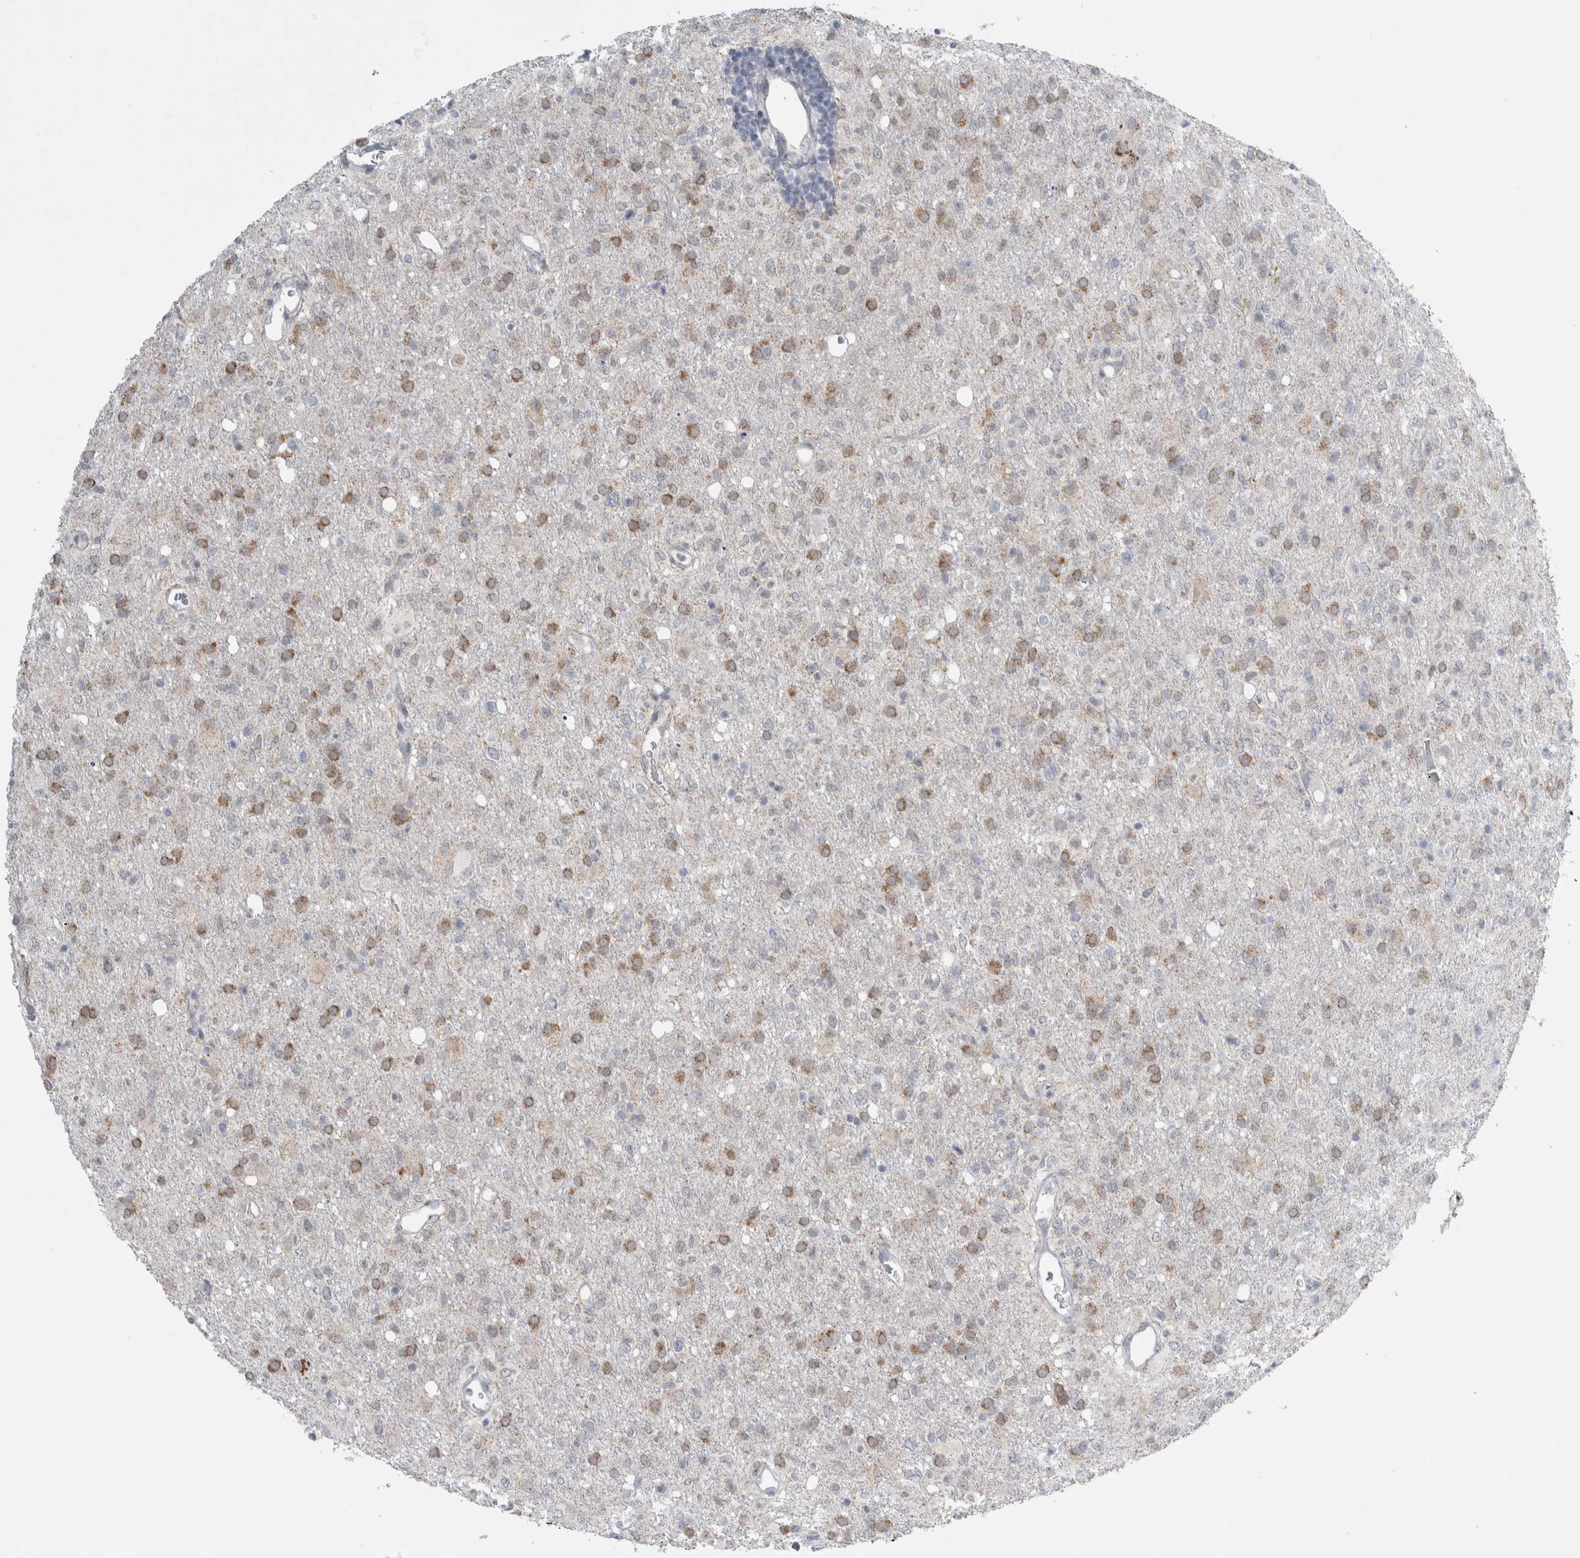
{"staining": {"intensity": "moderate", "quantity": "25%-75%", "location": "cytoplasmic/membranous"}, "tissue": "glioma", "cell_type": "Tumor cells", "image_type": "cancer", "snomed": [{"axis": "morphology", "description": "Glioma, malignant, High grade"}, {"axis": "topography", "description": "Brain"}], "caption": "Approximately 25%-75% of tumor cells in human glioma show moderate cytoplasmic/membranous protein staining as visualized by brown immunohistochemical staining.", "gene": "PLIN1", "patient": {"sex": "female", "age": 57}}